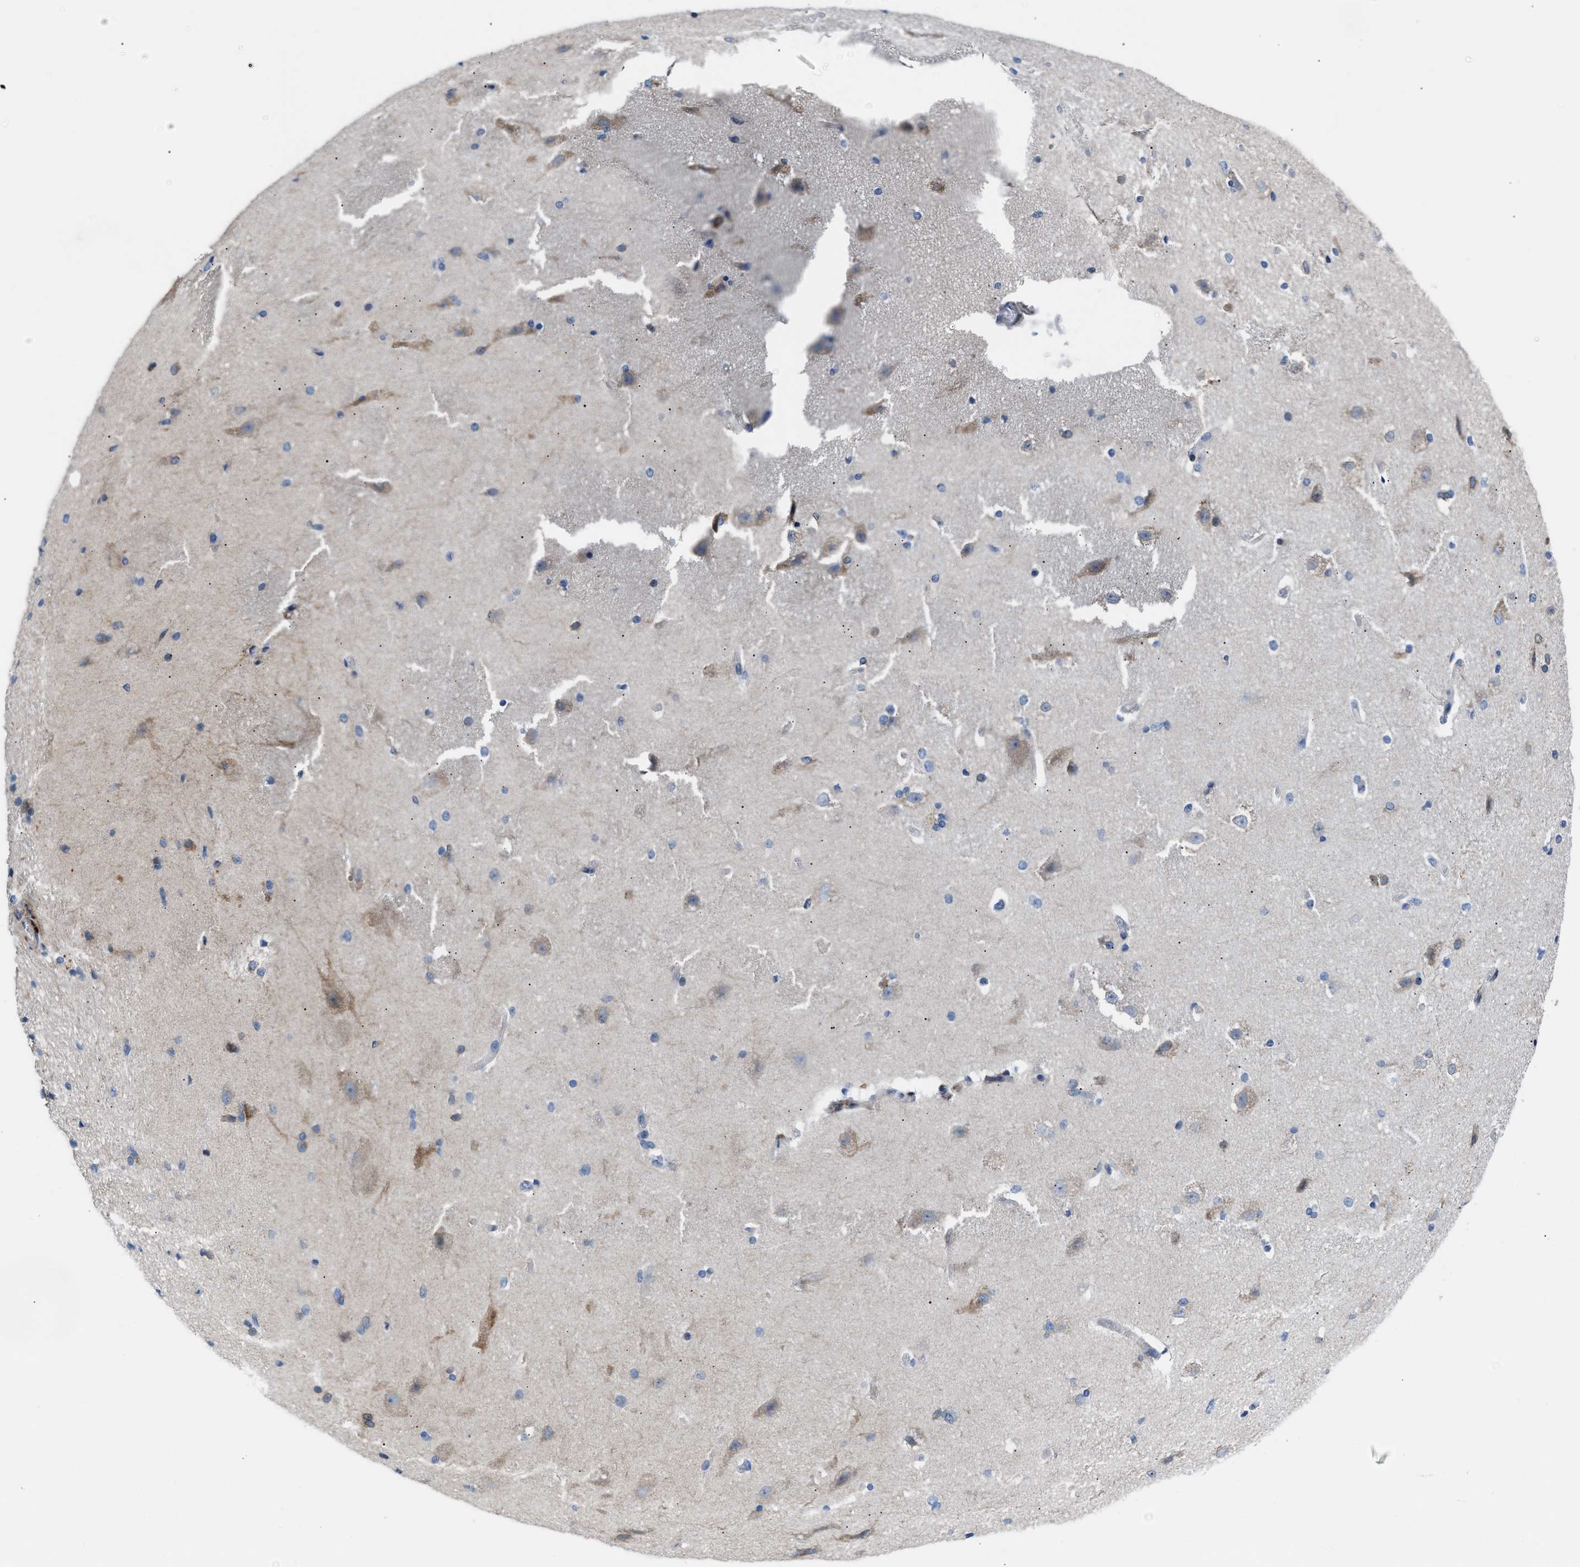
{"staining": {"intensity": "negative", "quantity": "none", "location": "none"}, "tissue": "cerebral cortex", "cell_type": "Endothelial cells", "image_type": "normal", "snomed": [{"axis": "morphology", "description": "Normal tissue, NOS"}, {"axis": "topography", "description": "Cerebral cortex"}, {"axis": "topography", "description": "Hippocampus"}], "caption": "The image demonstrates no staining of endothelial cells in unremarkable cerebral cortex. (Brightfield microscopy of DAB (3,3'-diaminobenzidine) IHC at high magnification).", "gene": "ATP9A", "patient": {"sex": "female", "age": 19}}